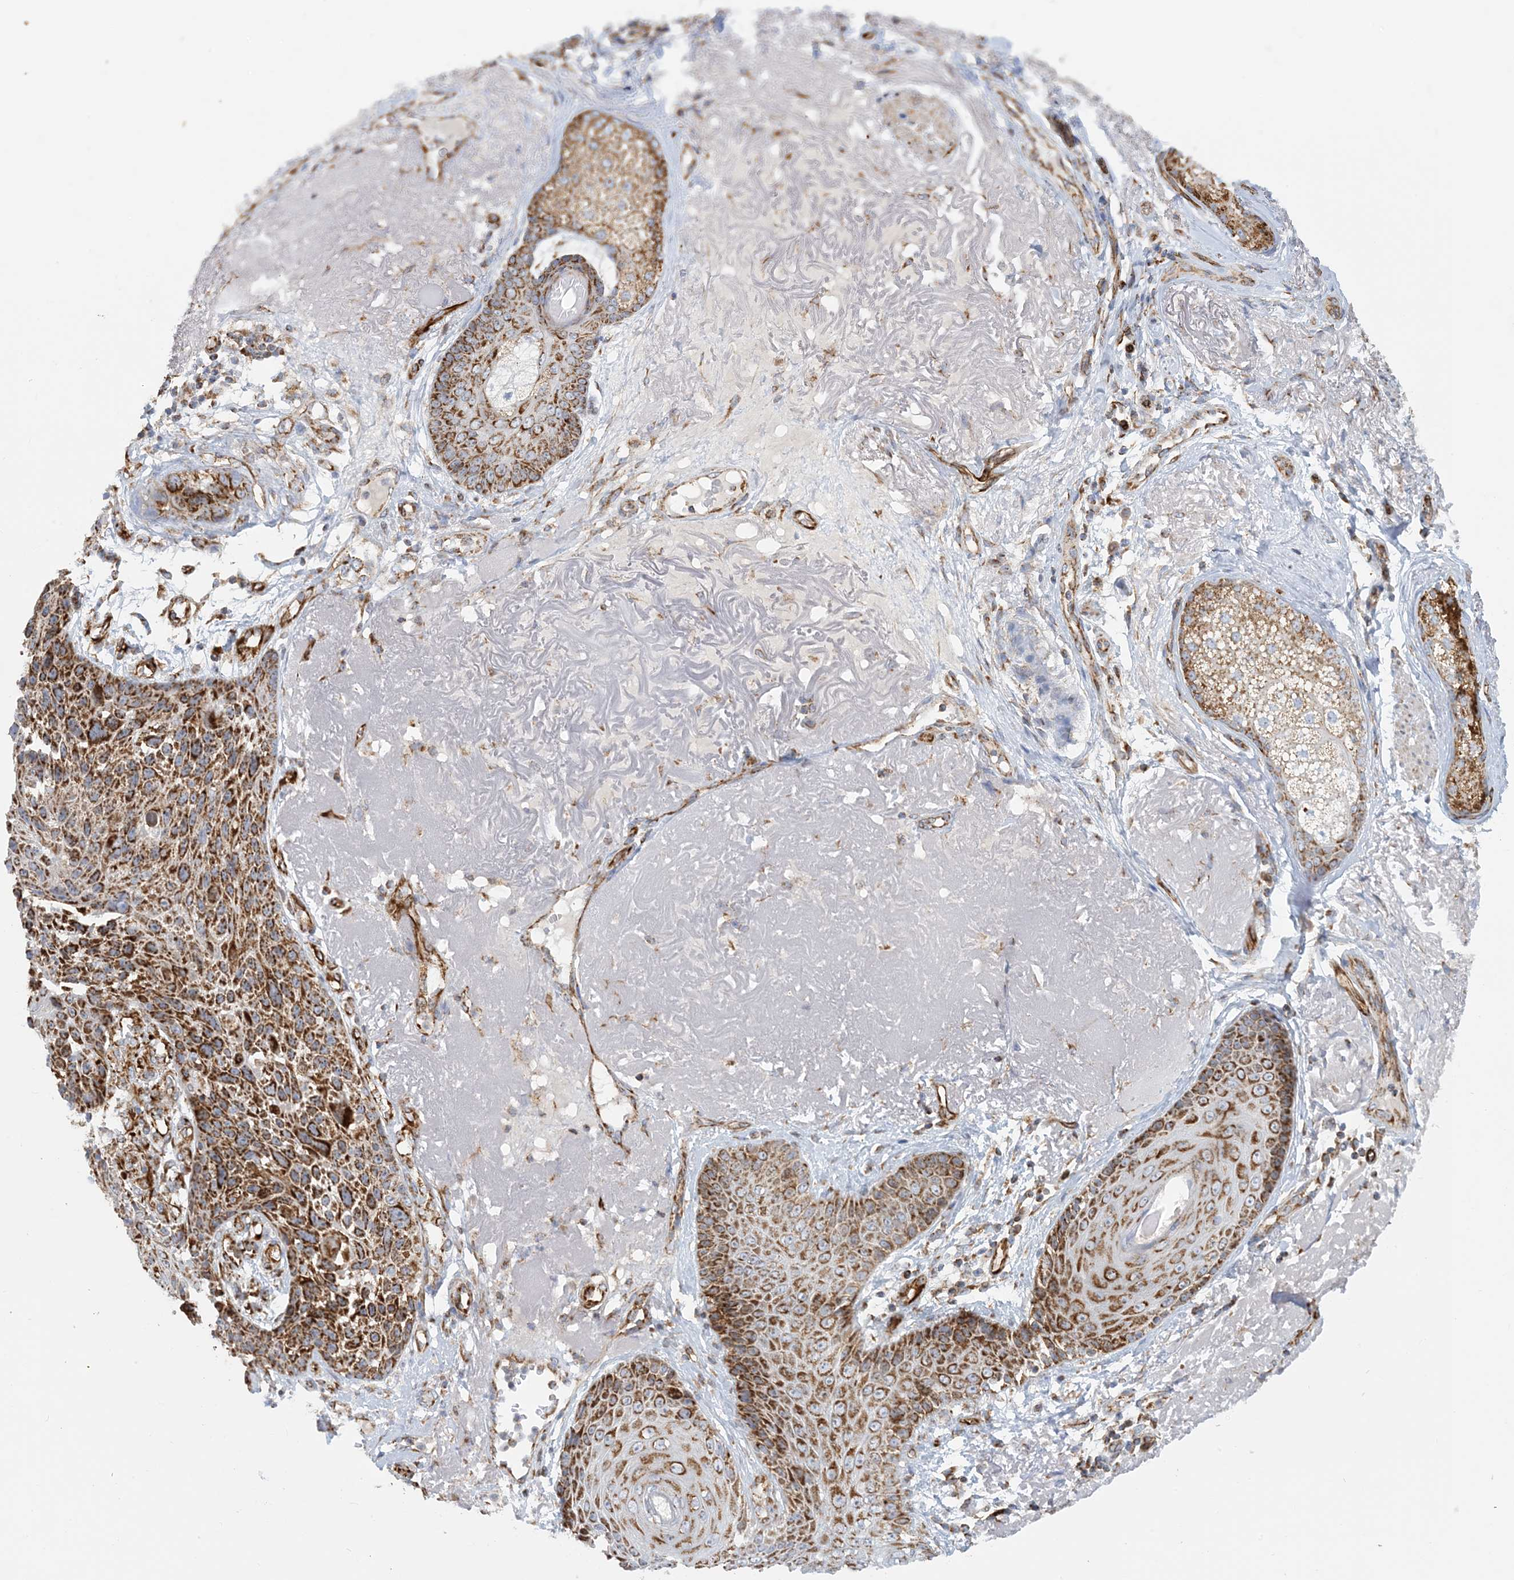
{"staining": {"intensity": "strong", "quantity": ">75%", "location": "cytoplasmic/membranous"}, "tissue": "skin cancer", "cell_type": "Tumor cells", "image_type": "cancer", "snomed": [{"axis": "morphology", "description": "Squamous cell carcinoma, NOS"}, {"axis": "topography", "description": "Skin"}], "caption": "The photomicrograph demonstrates staining of squamous cell carcinoma (skin), revealing strong cytoplasmic/membranous protein expression (brown color) within tumor cells.", "gene": "COA3", "patient": {"sex": "female", "age": 88}}